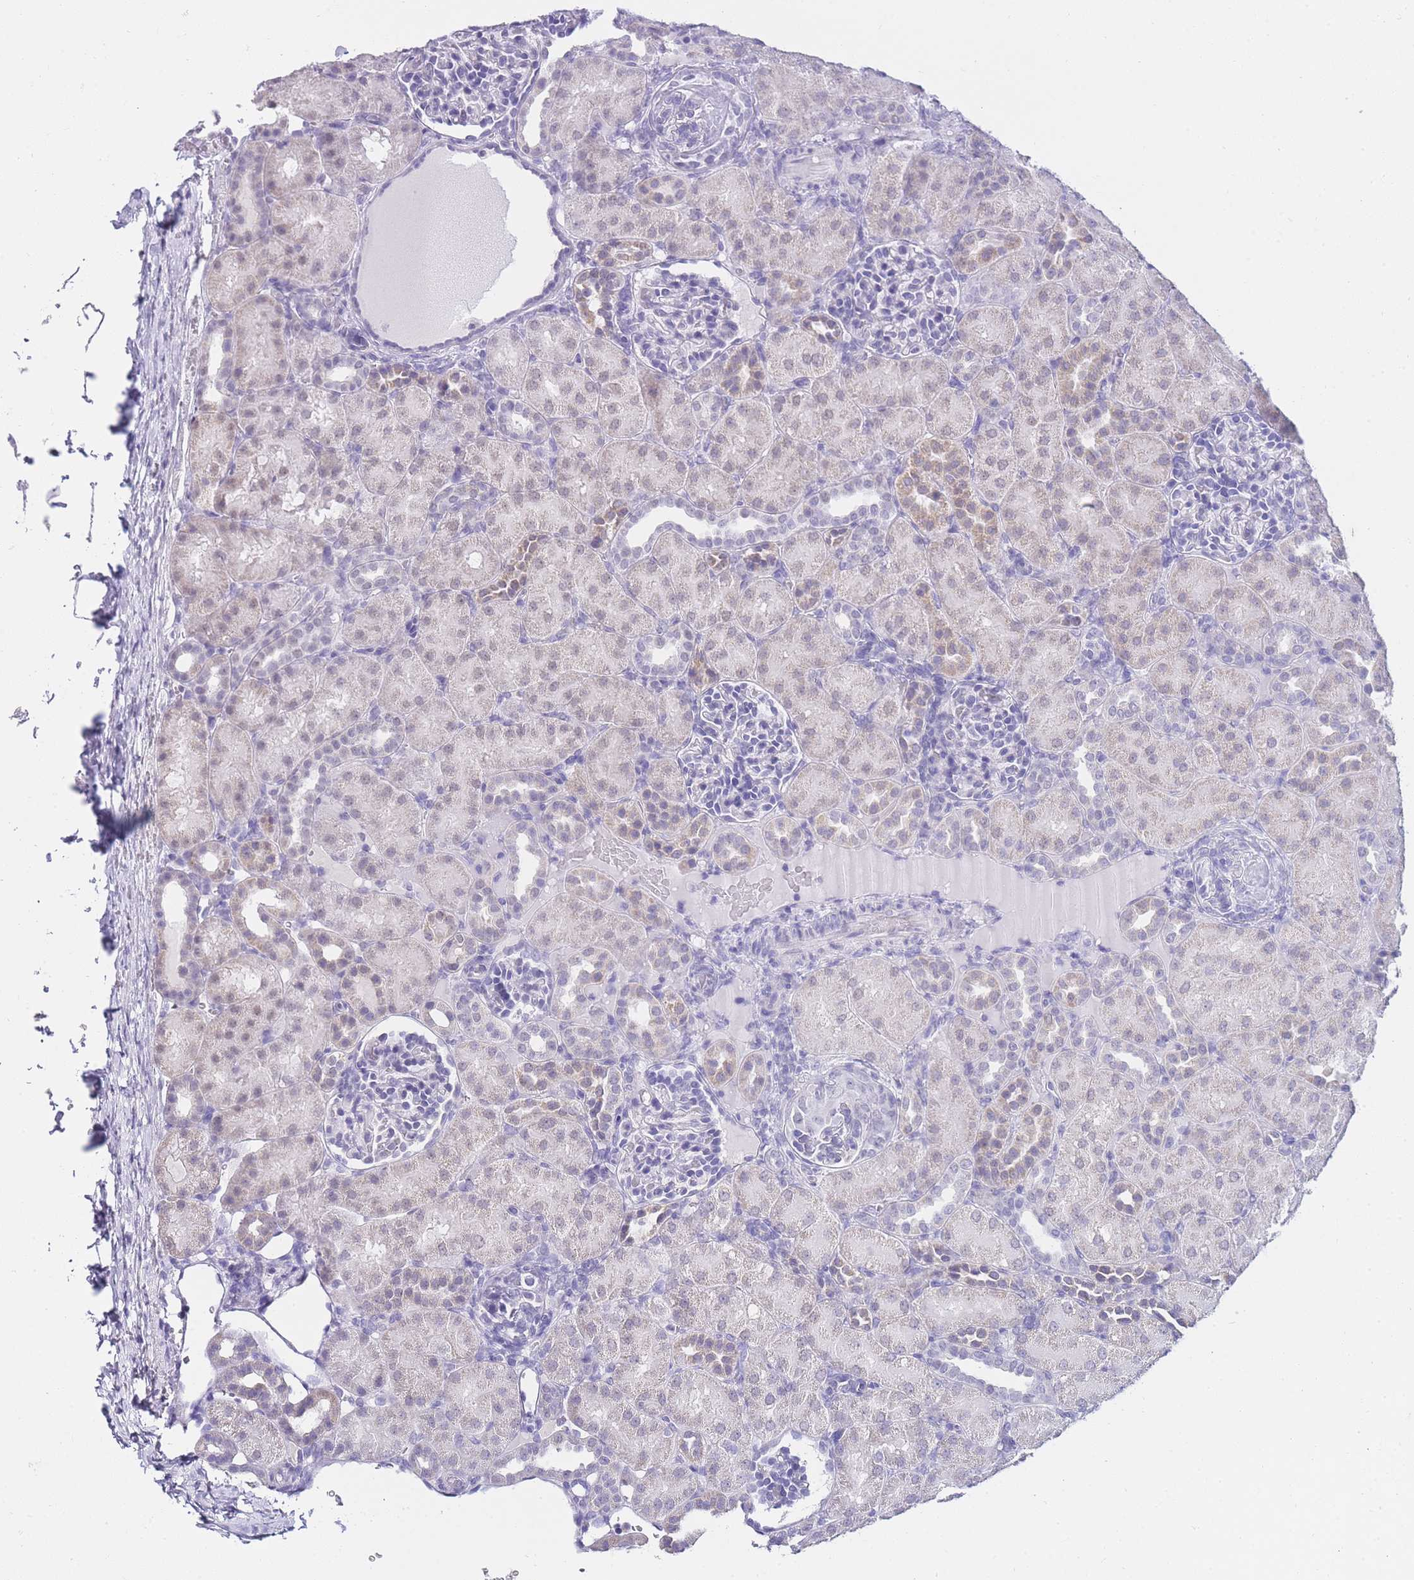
{"staining": {"intensity": "negative", "quantity": "none", "location": "none"}, "tissue": "kidney", "cell_type": "Cells in glomeruli", "image_type": "normal", "snomed": [{"axis": "morphology", "description": "Normal tissue, NOS"}, {"axis": "topography", "description": "Kidney"}], "caption": "Histopathology image shows no significant protein expression in cells in glomeruli of benign kidney. (Brightfield microscopy of DAB (3,3'-diaminobenzidine) immunohistochemistry (IHC) at high magnification).", "gene": "FRAT2", "patient": {"sex": "male", "age": 1}}